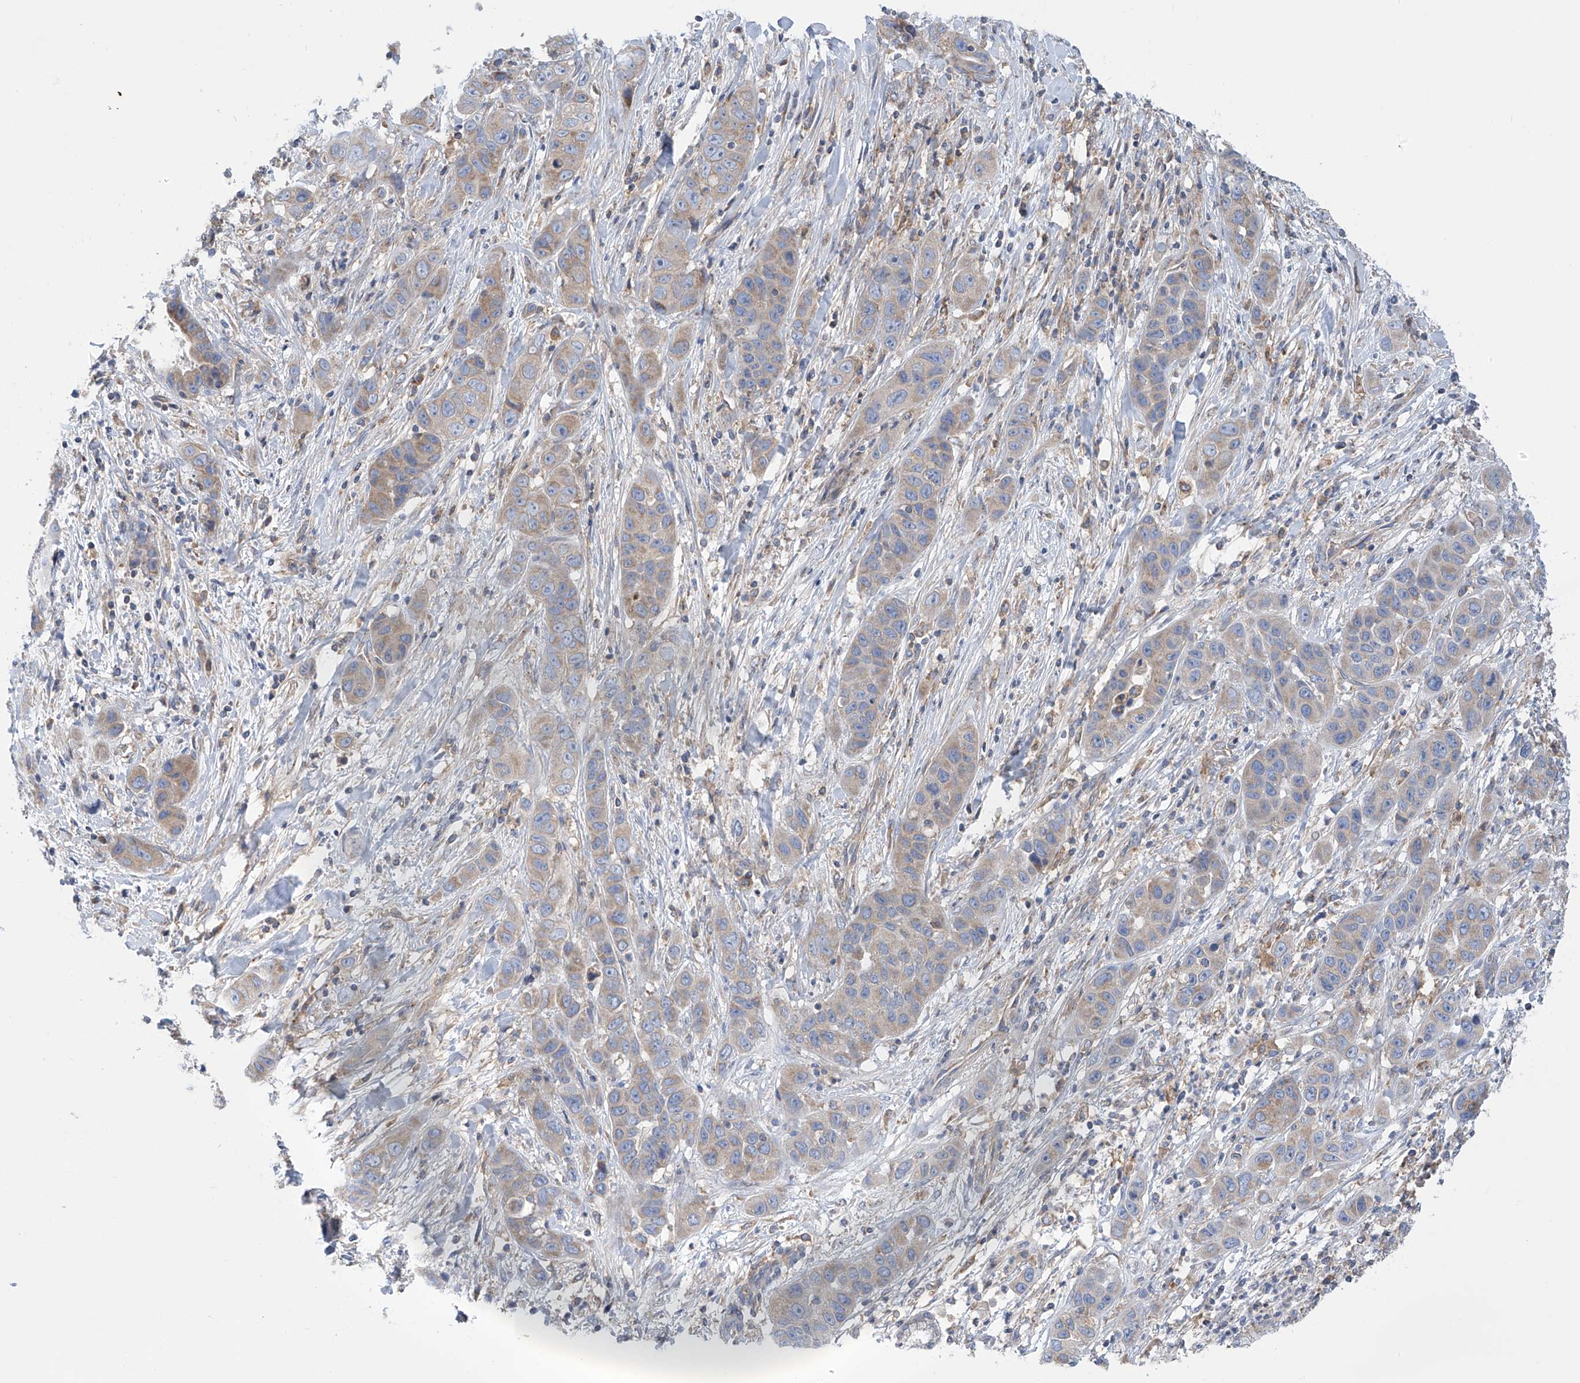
{"staining": {"intensity": "weak", "quantity": "25%-75%", "location": "cytoplasmic/membranous"}, "tissue": "liver cancer", "cell_type": "Tumor cells", "image_type": "cancer", "snomed": [{"axis": "morphology", "description": "Cholangiocarcinoma"}, {"axis": "topography", "description": "Liver"}], "caption": "DAB (3,3'-diaminobenzidine) immunohistochemical staining of cholangiocarcinoma (liver) reveals weak cytoplasmic/membranous protein expression in about 25%-75% of tumor cells. The protein of interest is stained brown, and the nuclei are stained in blue (DAB IHC with brightfield microscopy, high magnification).", "gene": "P2RX7", "patient": {"sex": "female", "age": 52}}